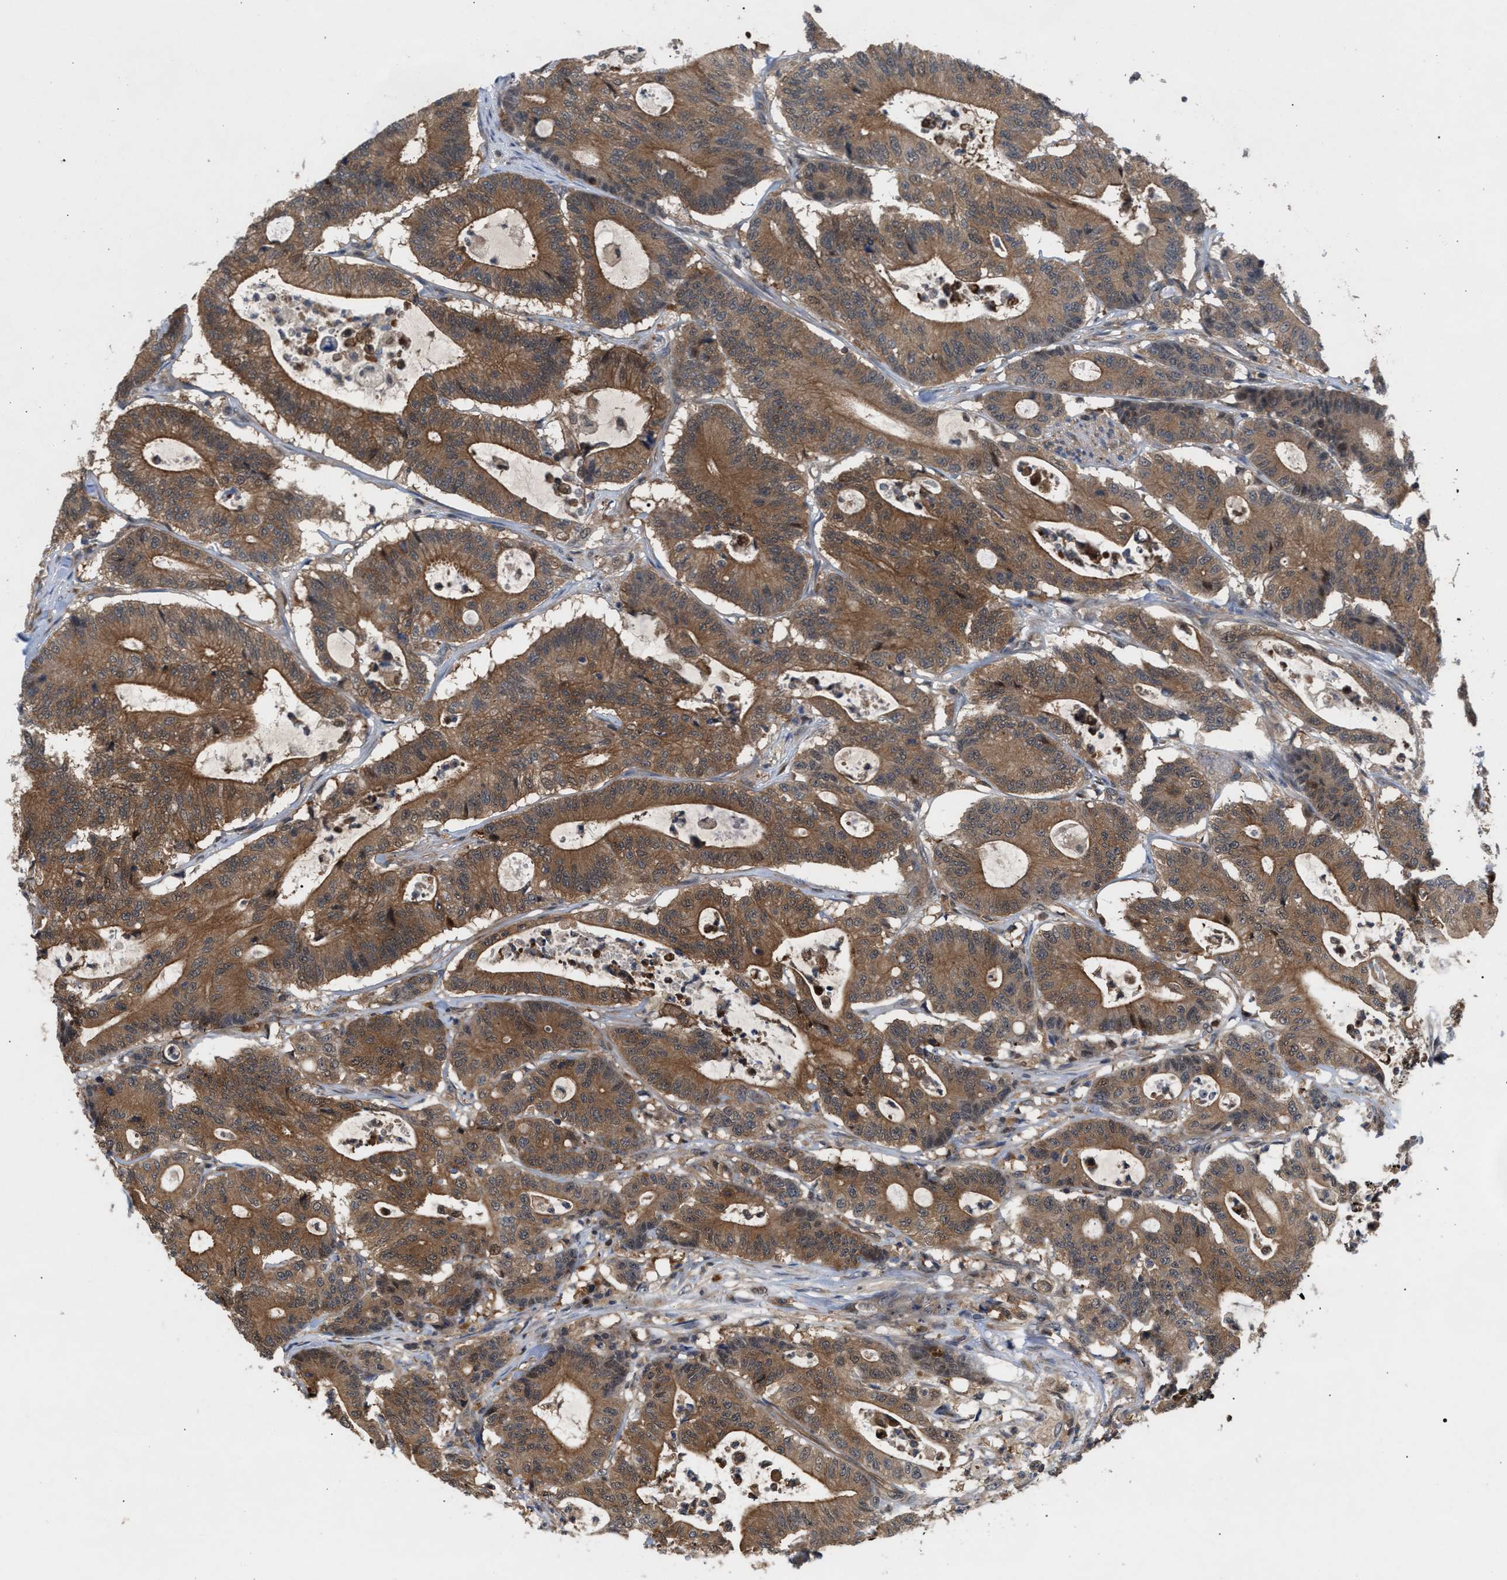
{"staining": {"intensity": "moderate", "quantity": ">75%", "location": "cytoplasmic/membranous"}, "tissue": "colorectal cancer", "cell_type": "Tumor cells", "image_type": "cancer", "snomed": [{"axis": "morphology", "description": "Adenocarcinoma, NOS"}, {"axis": "topography", "description": "Colon"}], "caption": "The immunohistochemical stain shows moderate cytoplasmic/membranous positivity in tumor cells of colorectal adenocarcinoma tissue.", "gene": "GLOD4", "patient": {"sex": "female", "age": 84}}